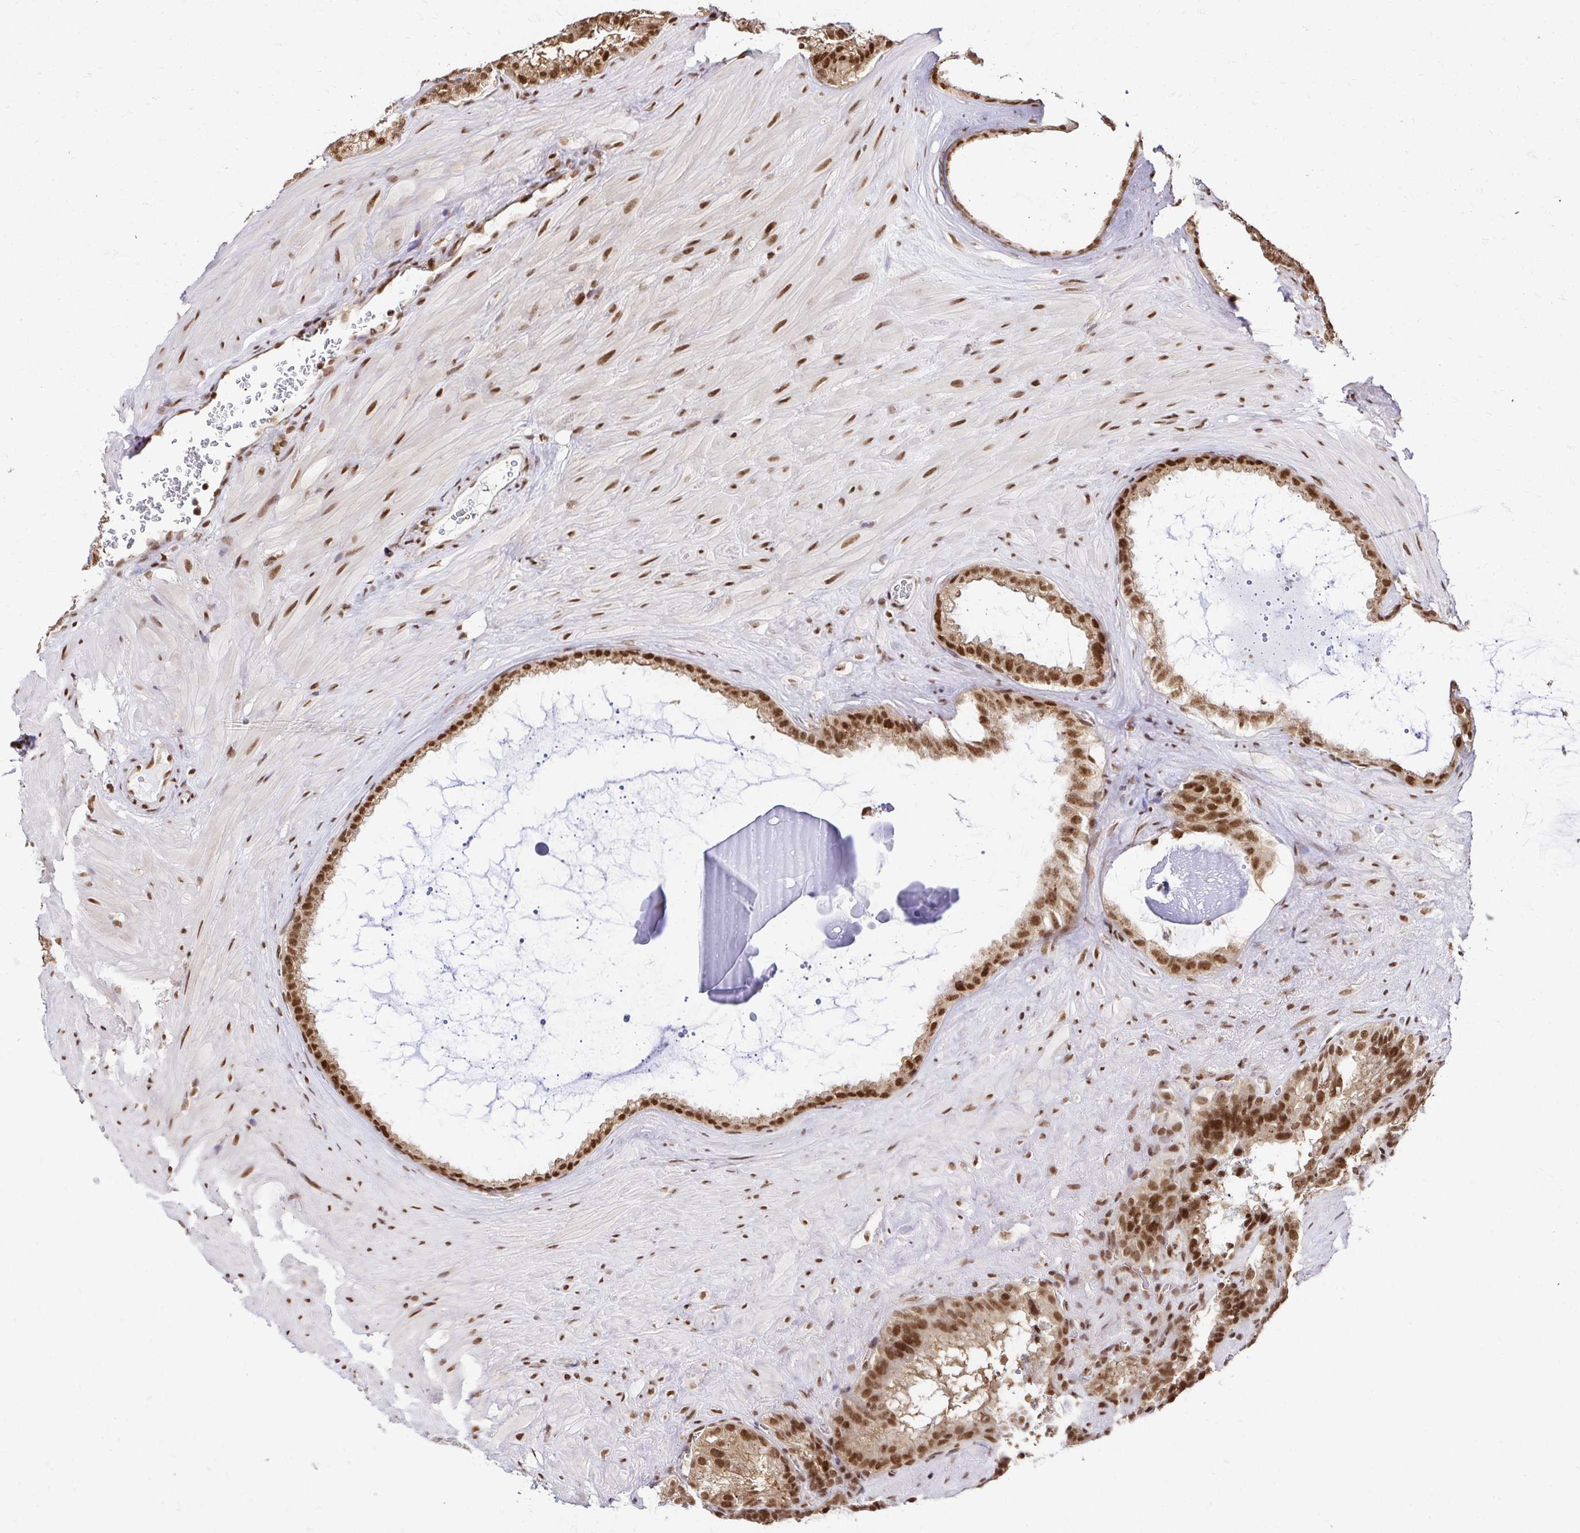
{"staining": {"intensity": "strong", "quantity": ">75%", "location": "nuclear"}, "tissue": "seminal vesicle", "cell_type": "Glandular cells", "image_type": "normal", "snomed": [{"axis": "morphology", "description": "Normal tissue, NOS"}, {"axis": "topography", "description": "Seminal veicle"}], "caption": "Protein expression analysis of normal human seminal vesicle reveals strong nuclear staining in about >75% of glandular cells. Nuclei are stained in blue.", "gene": "GLYR1", "patient": {"sex": "male", "age": 60}}